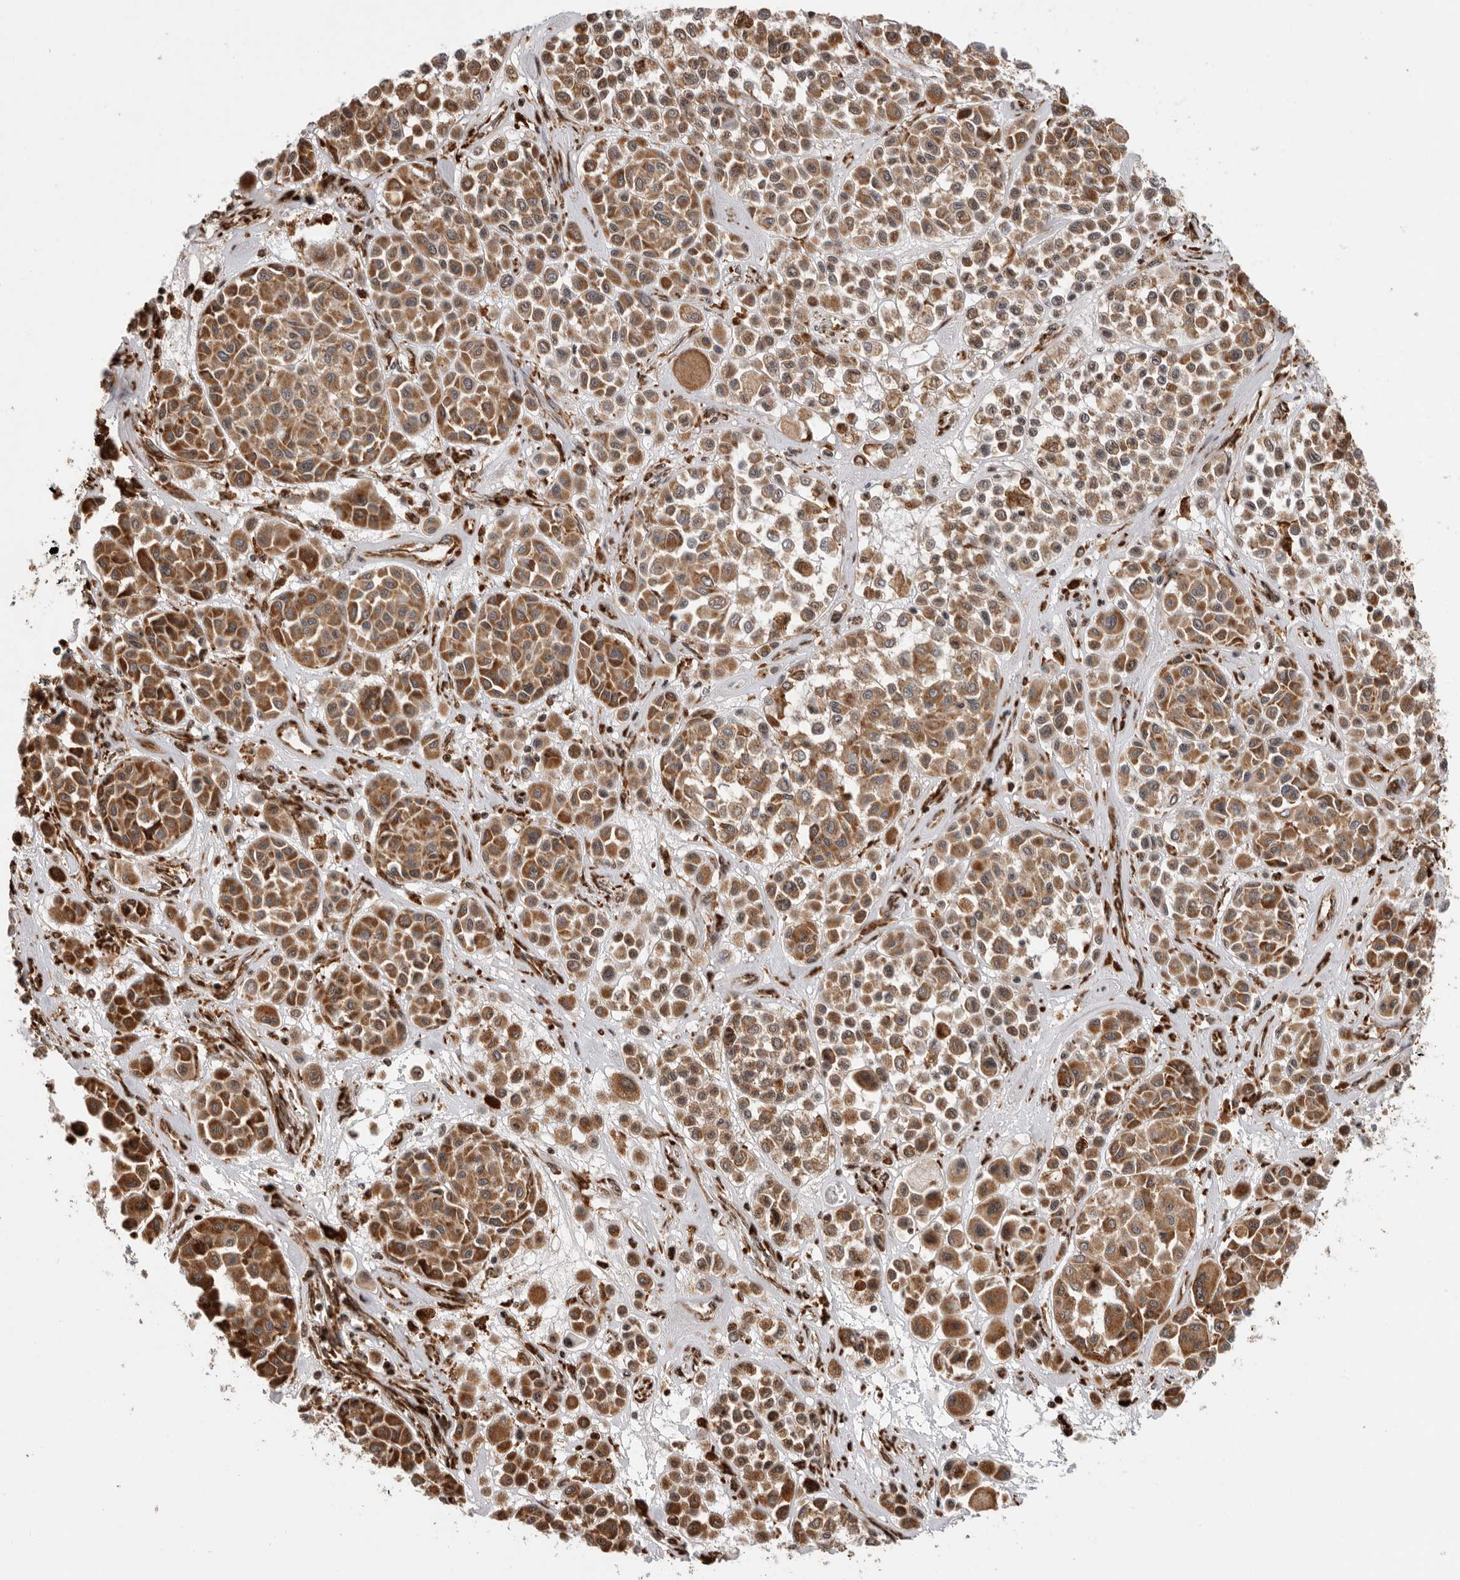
{"staining": {"intensity": "moderate", "quantity": ">75%", "location": "cytoplasmic/membranous"}, "tissue": "melanoma", "cell_type": "Tumor cells", "image_type": "cancer", "snomed": [{"axis": "morphology", "description": "Malignant melanoma, Metastatic site"}, {"axis": "topography", "description": "Soft tissue"}], "caption": "Moderate cytoplasmic/membranous positivity is identified in approximately >75% of tumor cells in melanoma. The staining is performed using DAB brown chromogen to label protein expression. The nuclei are counter-stained blue using hematoxylin.", "gene": "FZD3", "patient": {"sex": "male", "age": 41}}